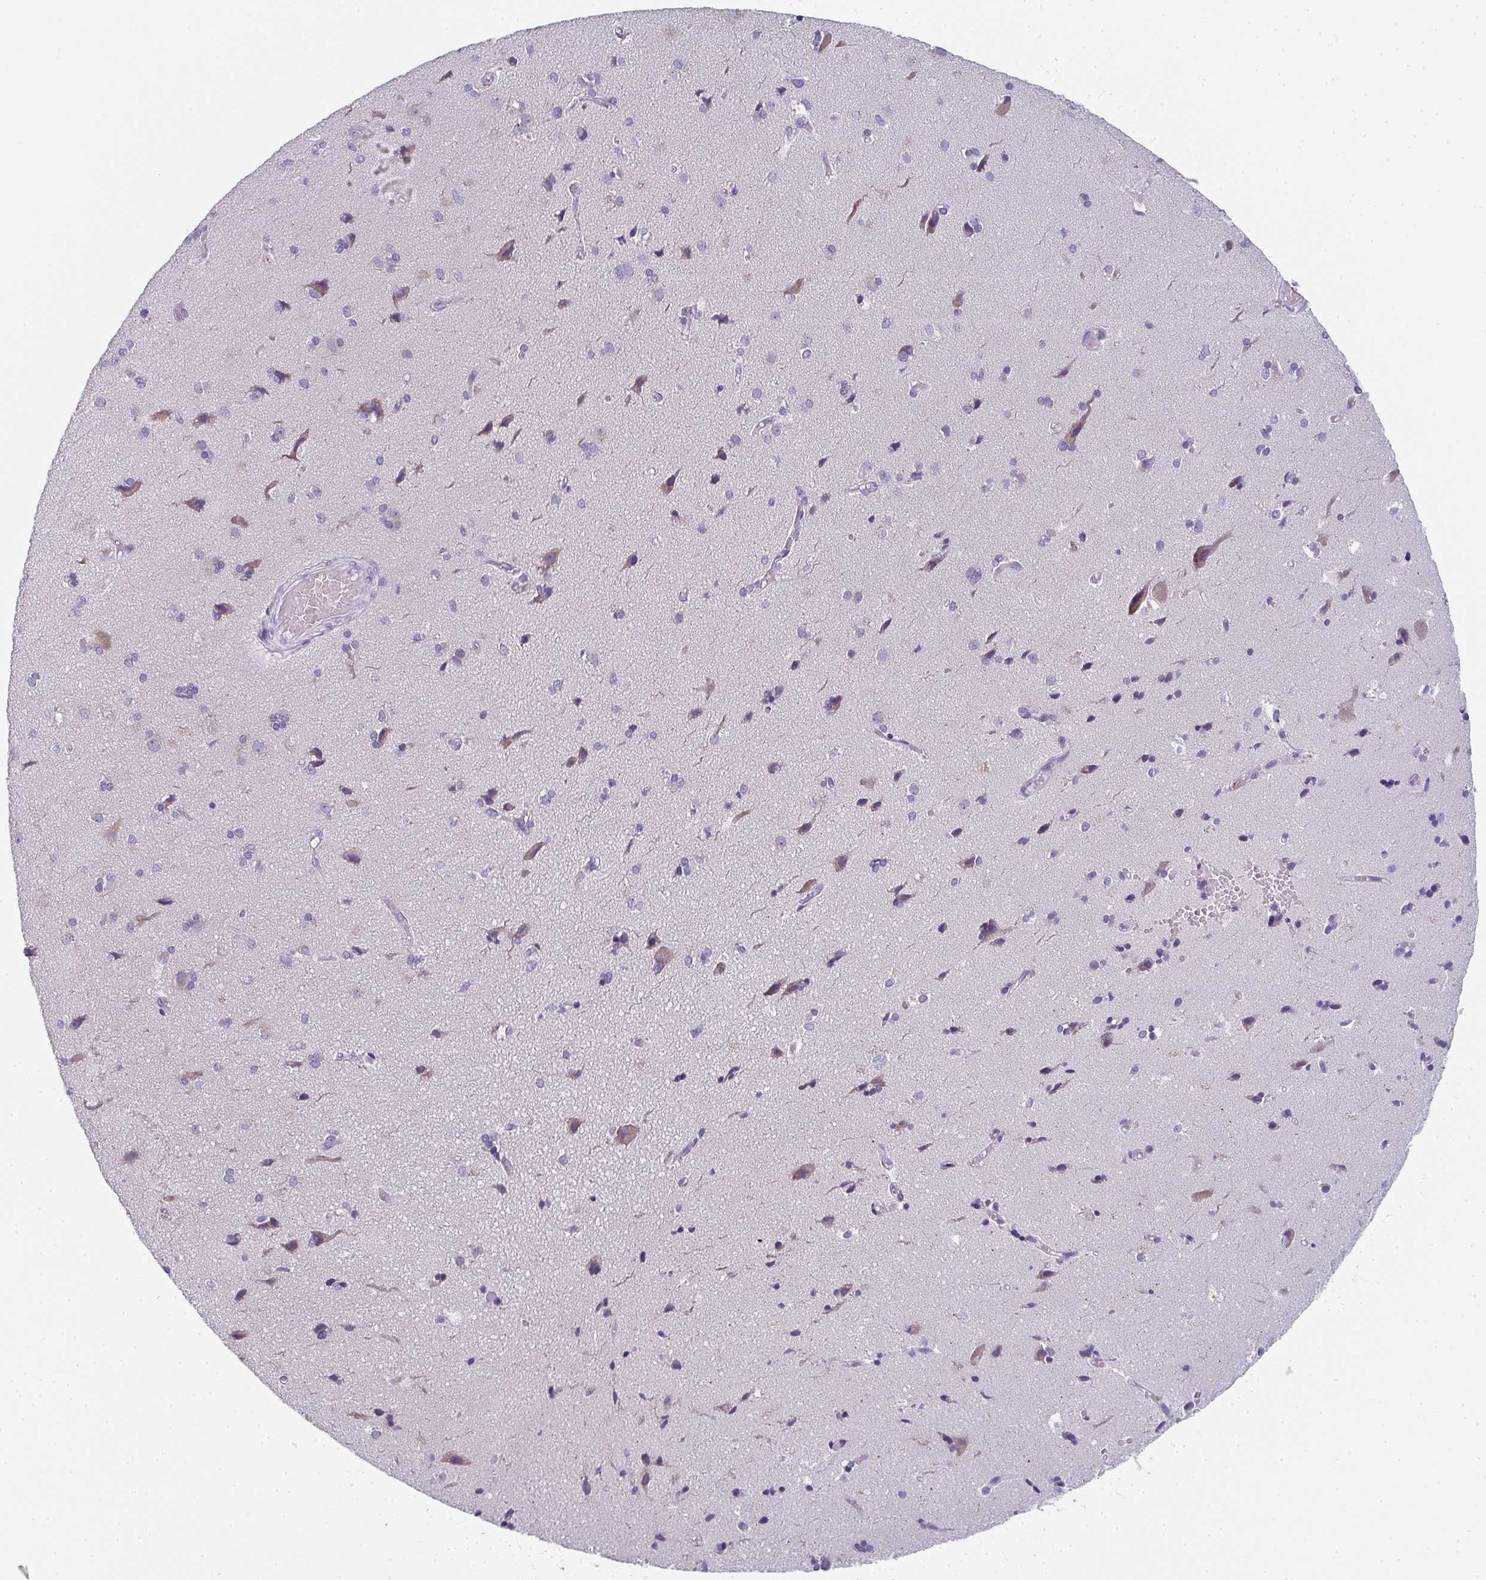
{"staining": {"intensity": "negative", "quantity": "none", "location": "none"}, "tissue": "cerebral cortex", "cell_type": "Endothelial cells", "image_type": "normal", "snomed": [{"axis": "morphology", "description": "Normal tissue, NOS"}, {"axis": "morphology", "description": "Glioma, malignant, High grade"}, {"axis": "topography", "description": "Cerebral cortex"}], "caption": "This is an IHC histopathology image of unremarkable human cerebral cortex. There is no positivity in endothelial cells.", "gene": "PYCR3", "patient": {"sex": "male", "age": 71}}